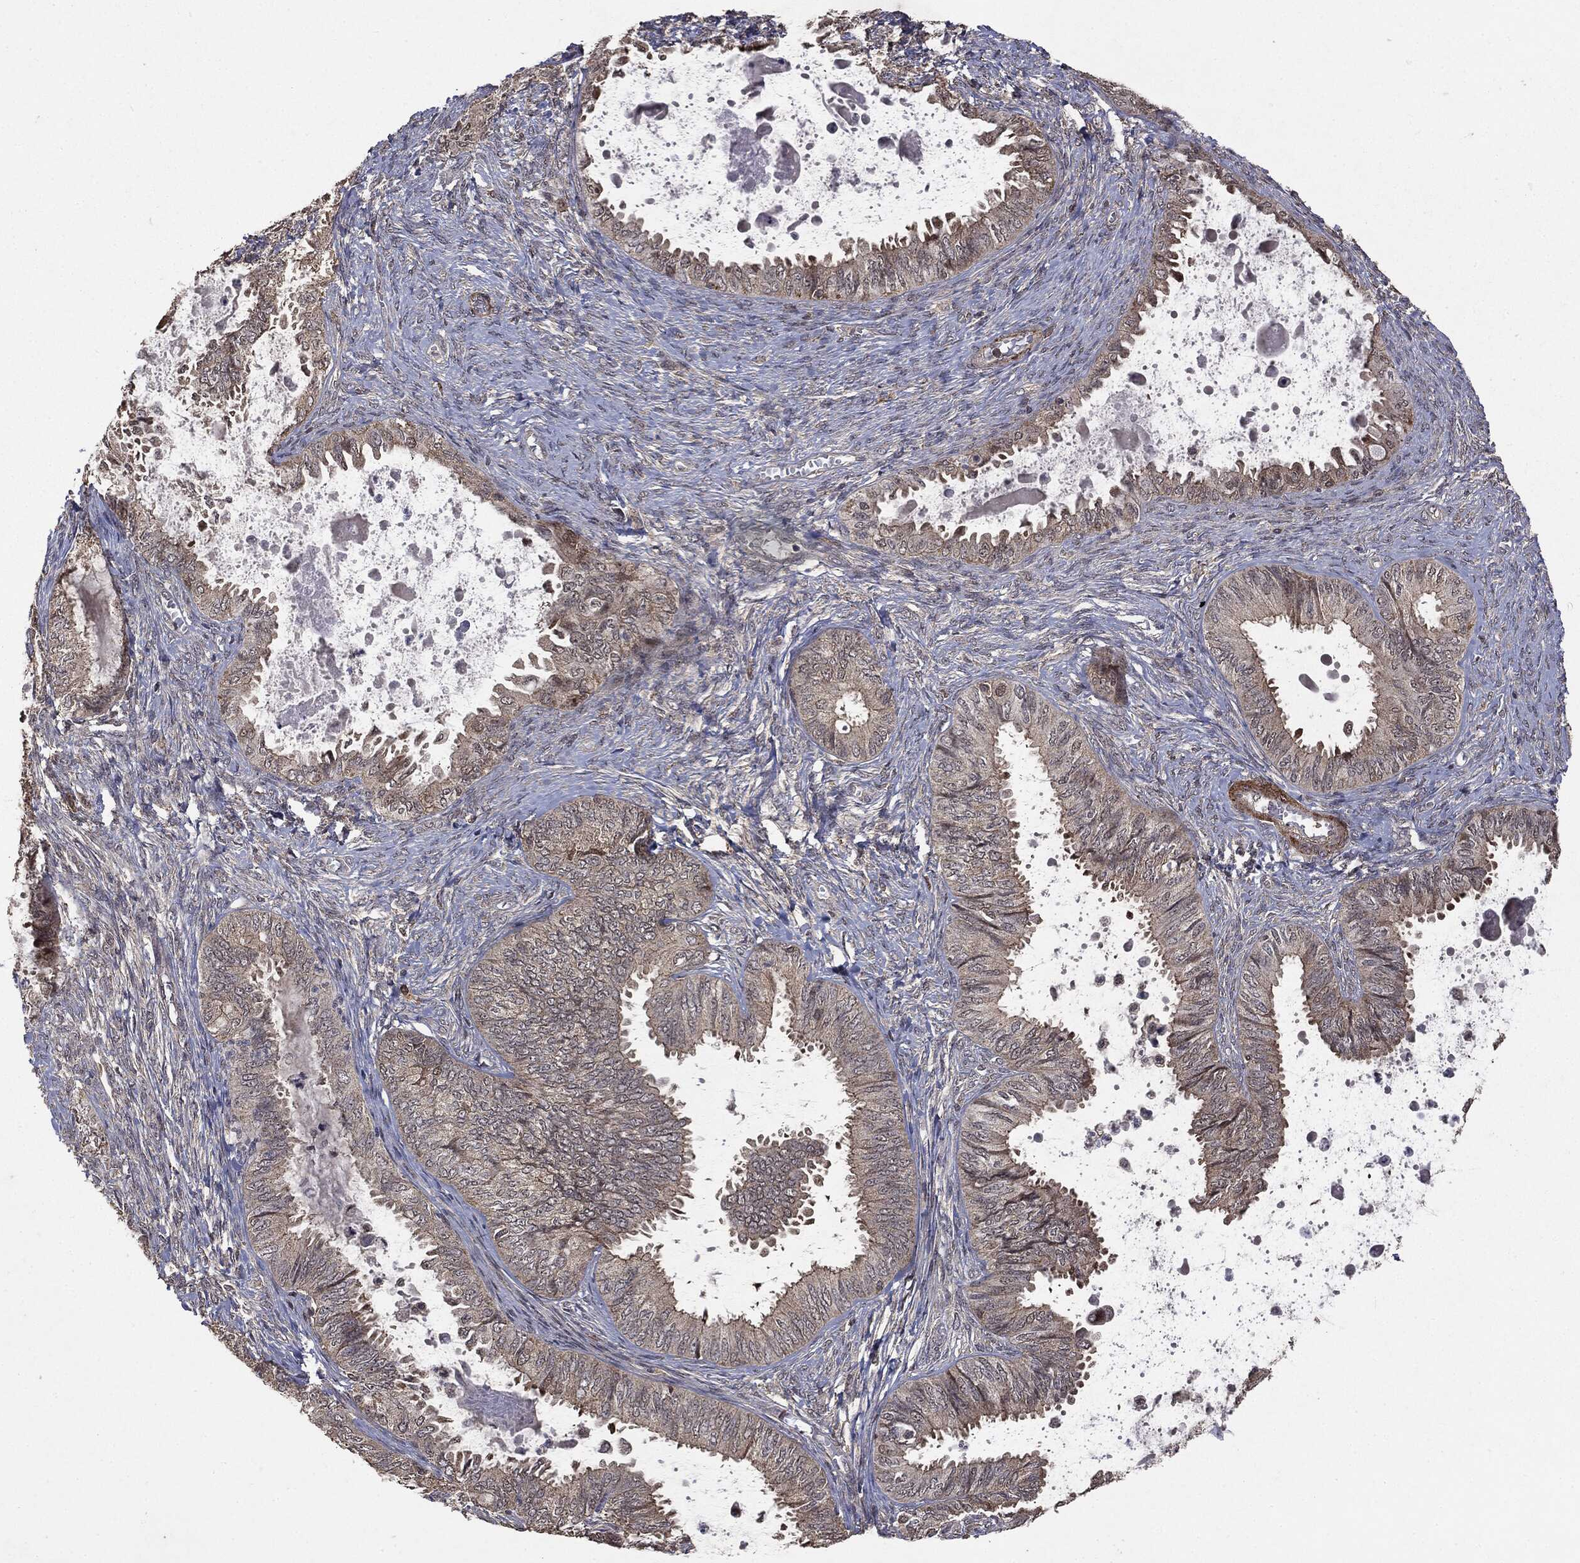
{"staining": {"intensity": "negative", "quantity": "none", "location": "none"}, "tissue": "ovarian cancer", "cell_type": "Tumor cells", "image_type": "cancer", "snomed": [{"axis": "morphology", "description": "Carcinoma, endometroid"}, {"axis": "topography", "description": "Ovary"}], "caption": "A histopathology image of human ovarian cancer is negative for staining in tumor cells.", "gene": "PTEN", "patient": {"sex": "female", "age": 70}}